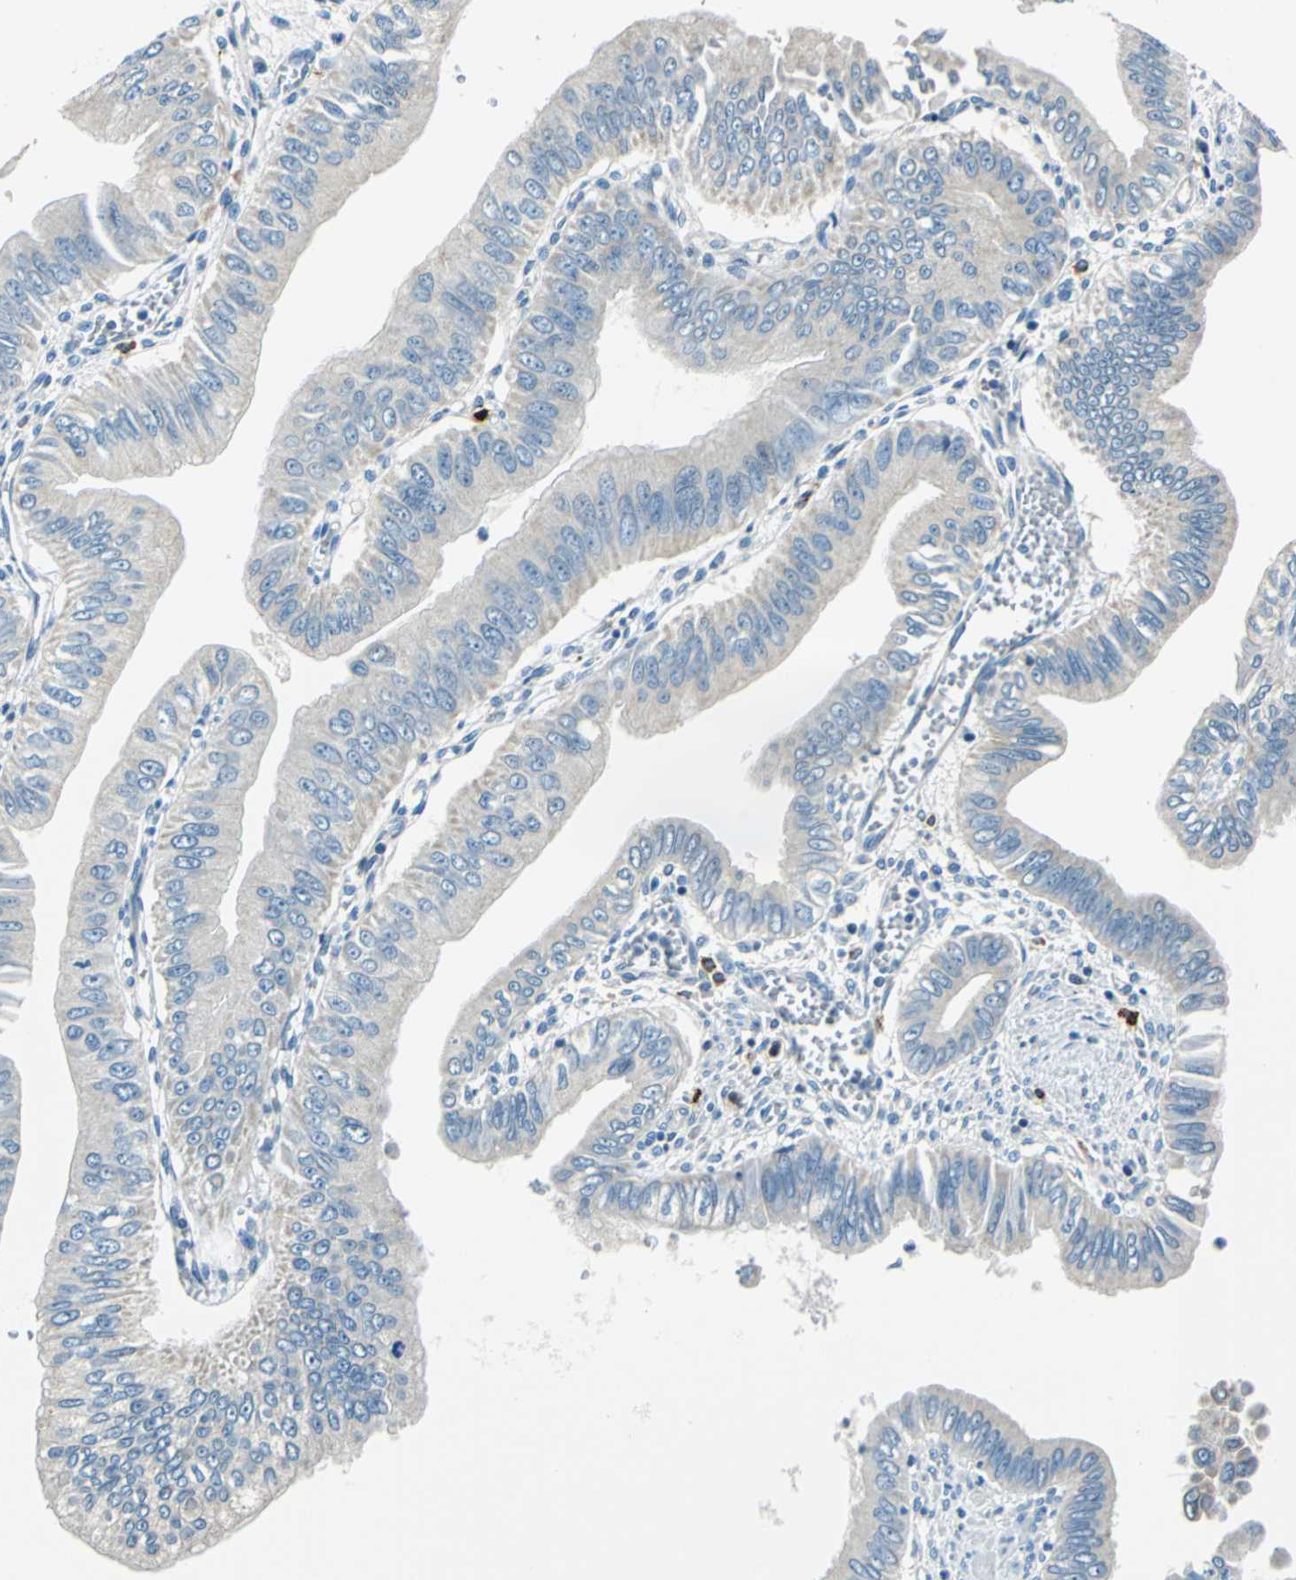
{"staining": {"intensity": "weak", "quantity": "25%-75%", "location": "cytoplasmic/membranous"}, "tissue": "pancreatic cancer", "cell_type": "Tumor cells", "image_type": "cancer", "snomed": [{"axis": "morphology", "description": "Normal tissue, NOS"}, {"axis": "topography", "description": "Lymph node"}], "caption": "DAB (3,3'-diaminobenzidine) immunohistochemical staining of pancreatic cancer shows weak cytoplasmic/membranous protein expression in approximately 25%-75% of tumor cells. The staining is performed using DAB brown chromogen to label protein expression. The nuclei are counter-stained blue using hematoxylin.", "gene": "CPA3", "patient": {"sex": "male", "age": 50}}